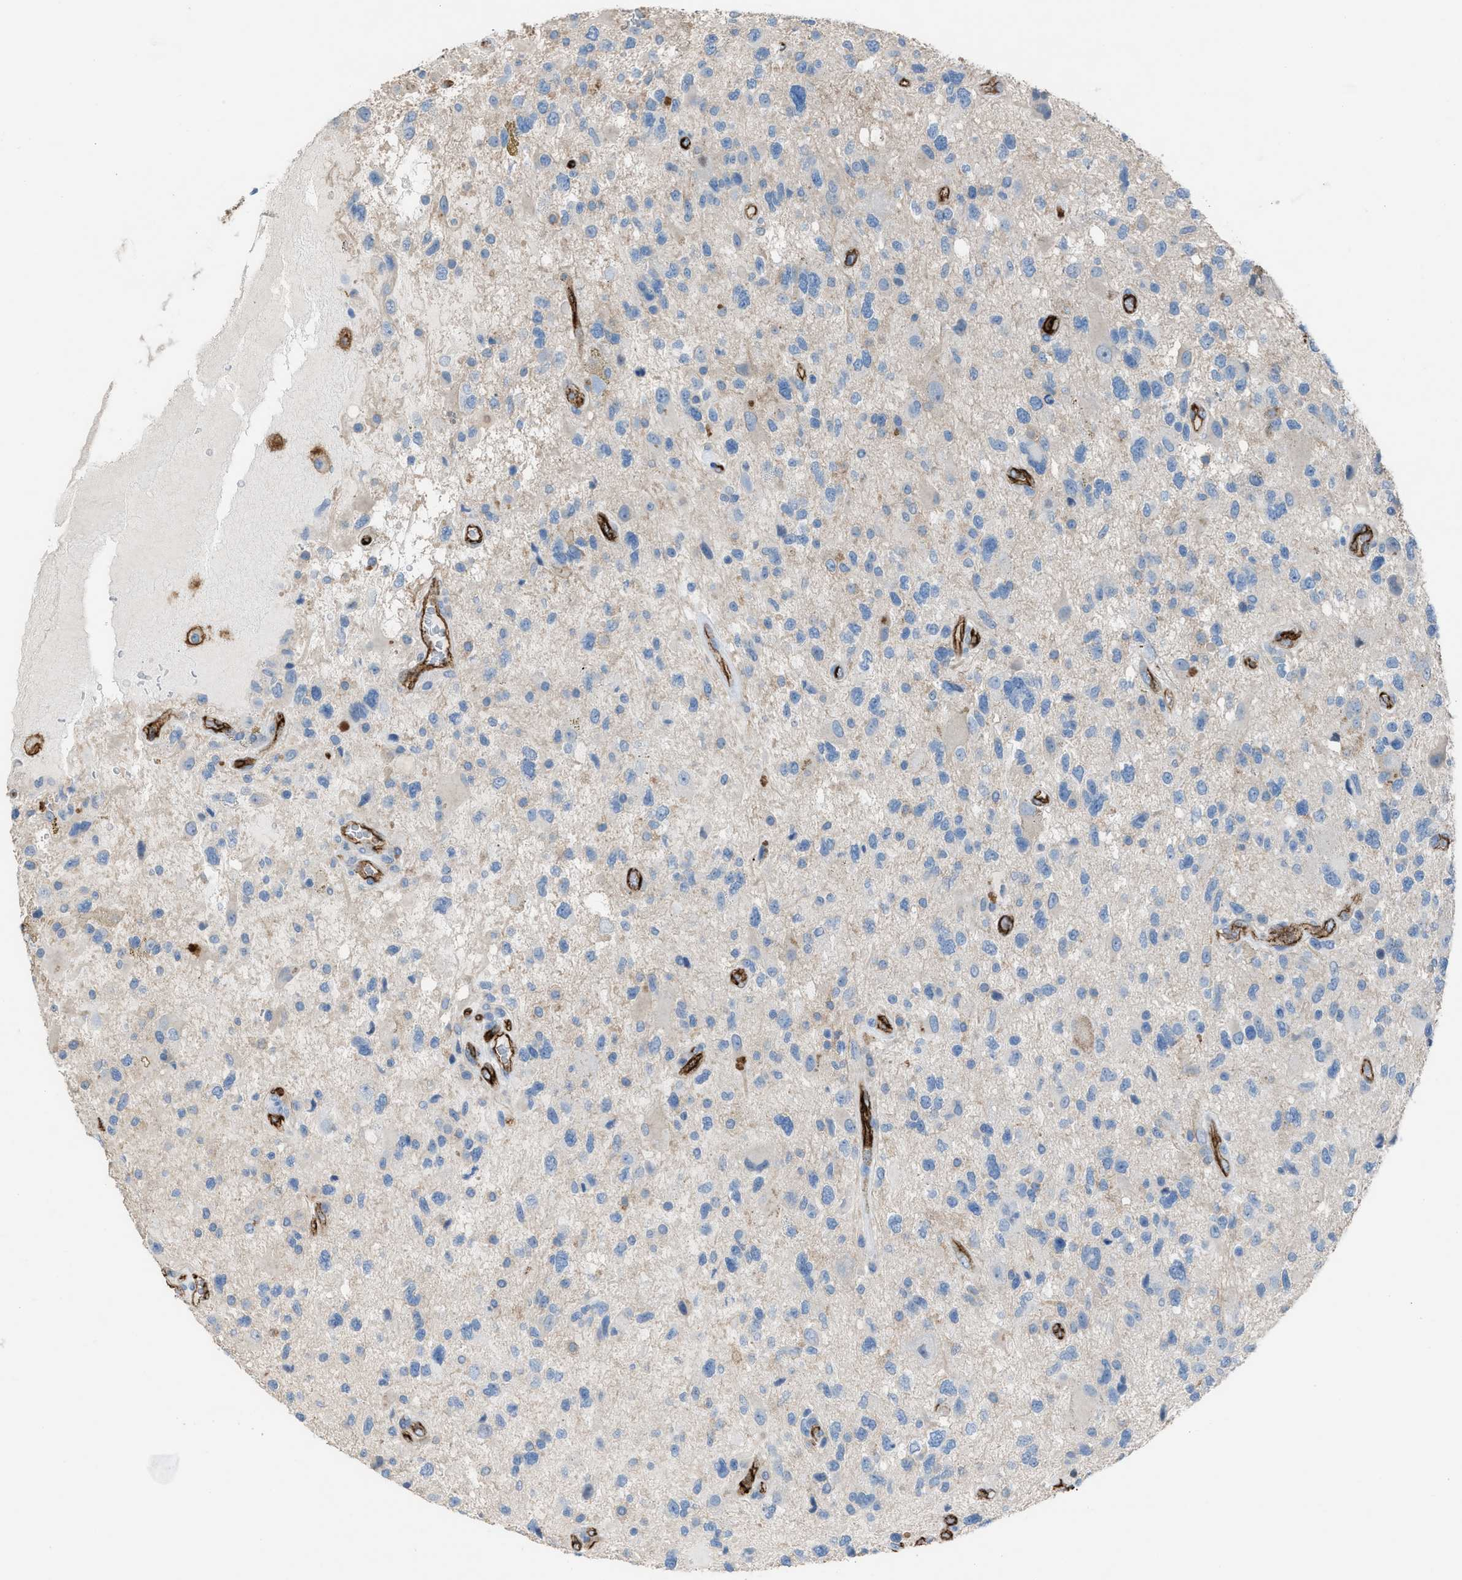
{"staining": {"intensity": "negative", "quantity": "none", "location": "none"}, "tissue": "glioma", "cell_type": "Tumor cells", "image_type": "cancer", "snomed": [{"axis": "morphology", "description": "Glioma, malignant, High grade"}, {"axis": "topography", "description": "Brain"}], "caption": "IHC of human glioma displays no positivity in tumor cells.", "gene": "DYSF", "patient": {"sex": "male", "age": 33}}